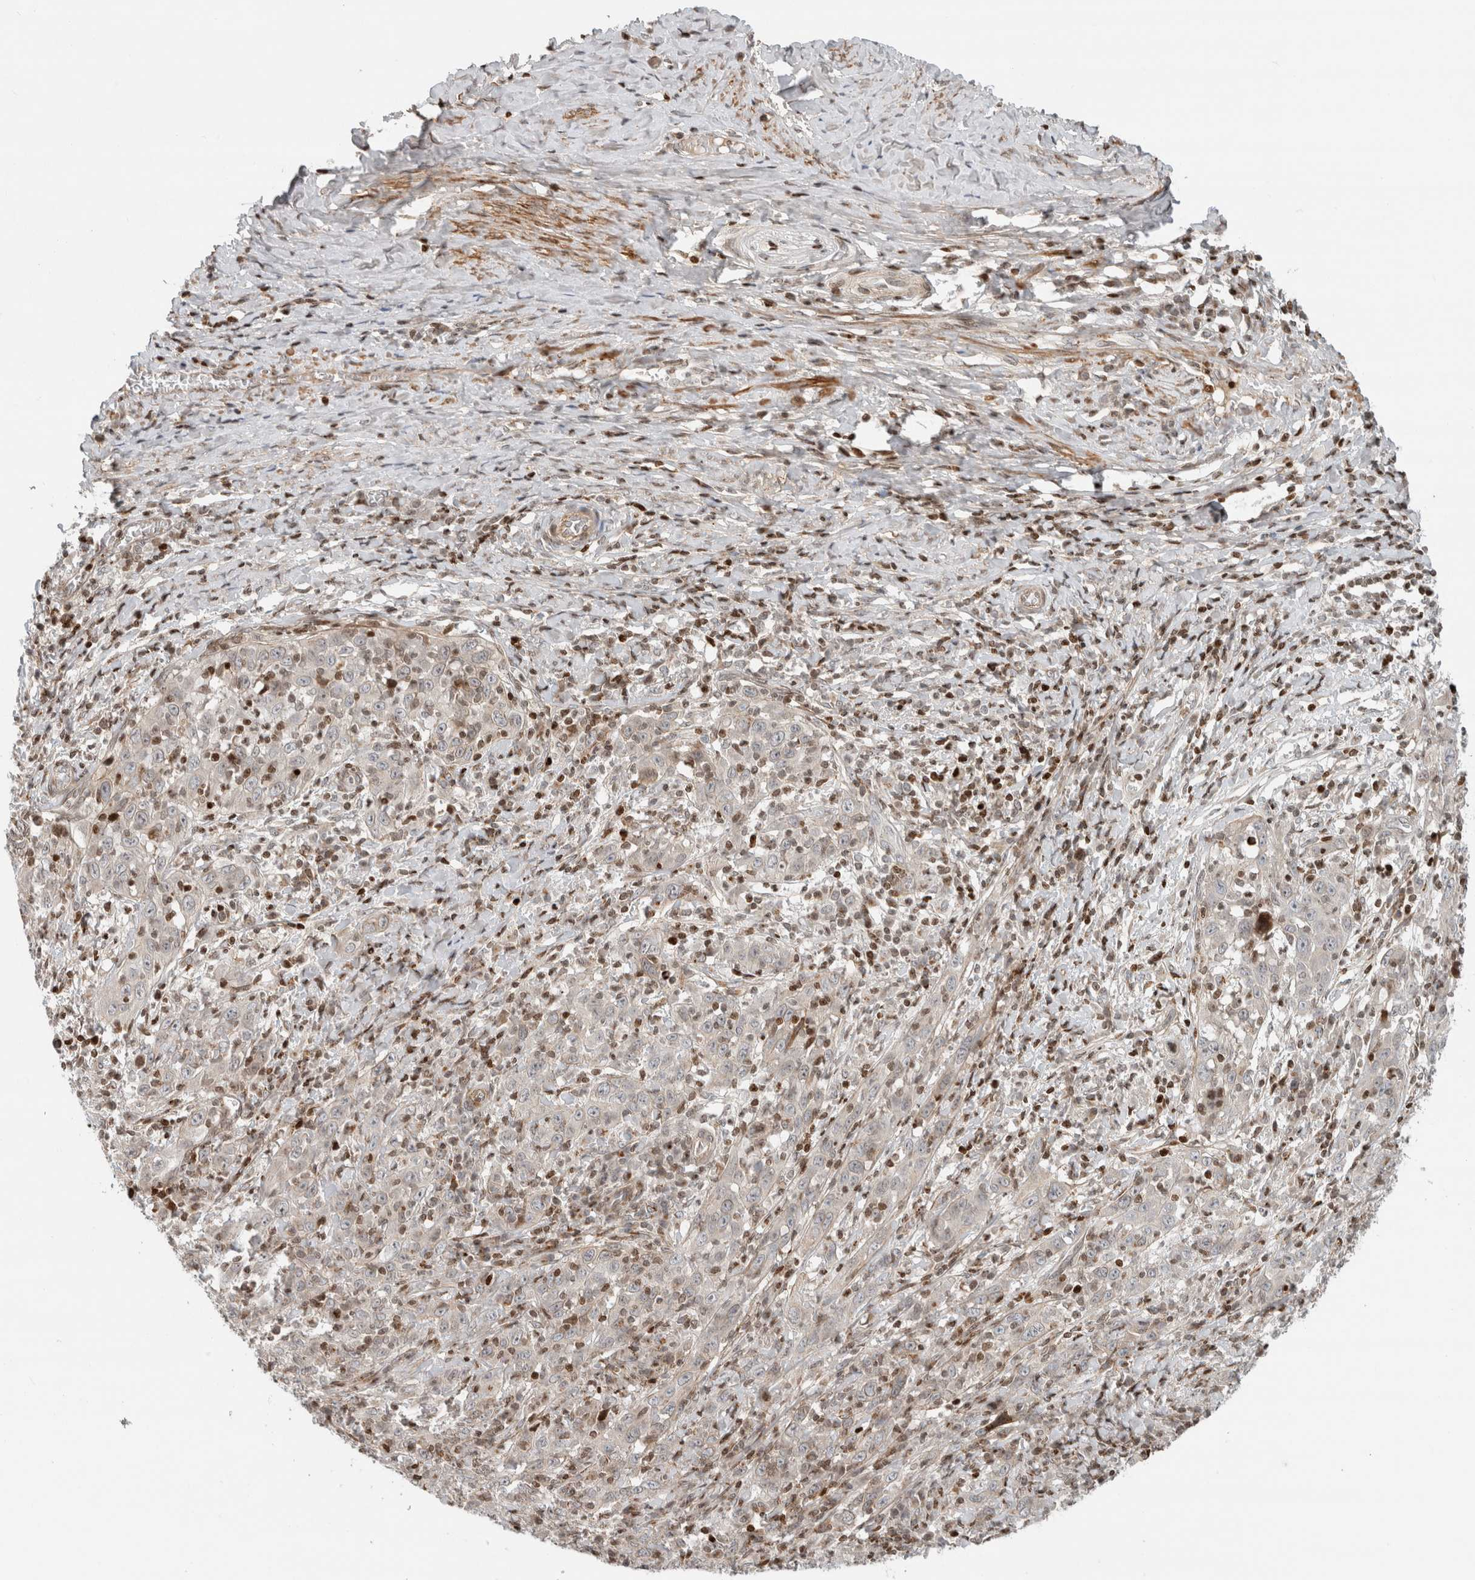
{"staining": {"intensity": "weak", "quantity": "<25%", "location": "cytoplasmic/membranous"}, "tissue": "cervical cancer", "cell_type": "Tumor cells", "image_type": "cancer", "snomed": [{"axis": "morphology", "description": "Squamous cell carcinoma, NOS"}, {"axis": "topography", "description": "Cervix"}], "caption": "Tumor cells are negative for brown protein staining in cervical cancer. (DAB (3,3'-diaminobenzidine) IHC with hematoxylin counter stain).", "gene": "GINS4", "patient": {"sex": "female", "age": 46}}